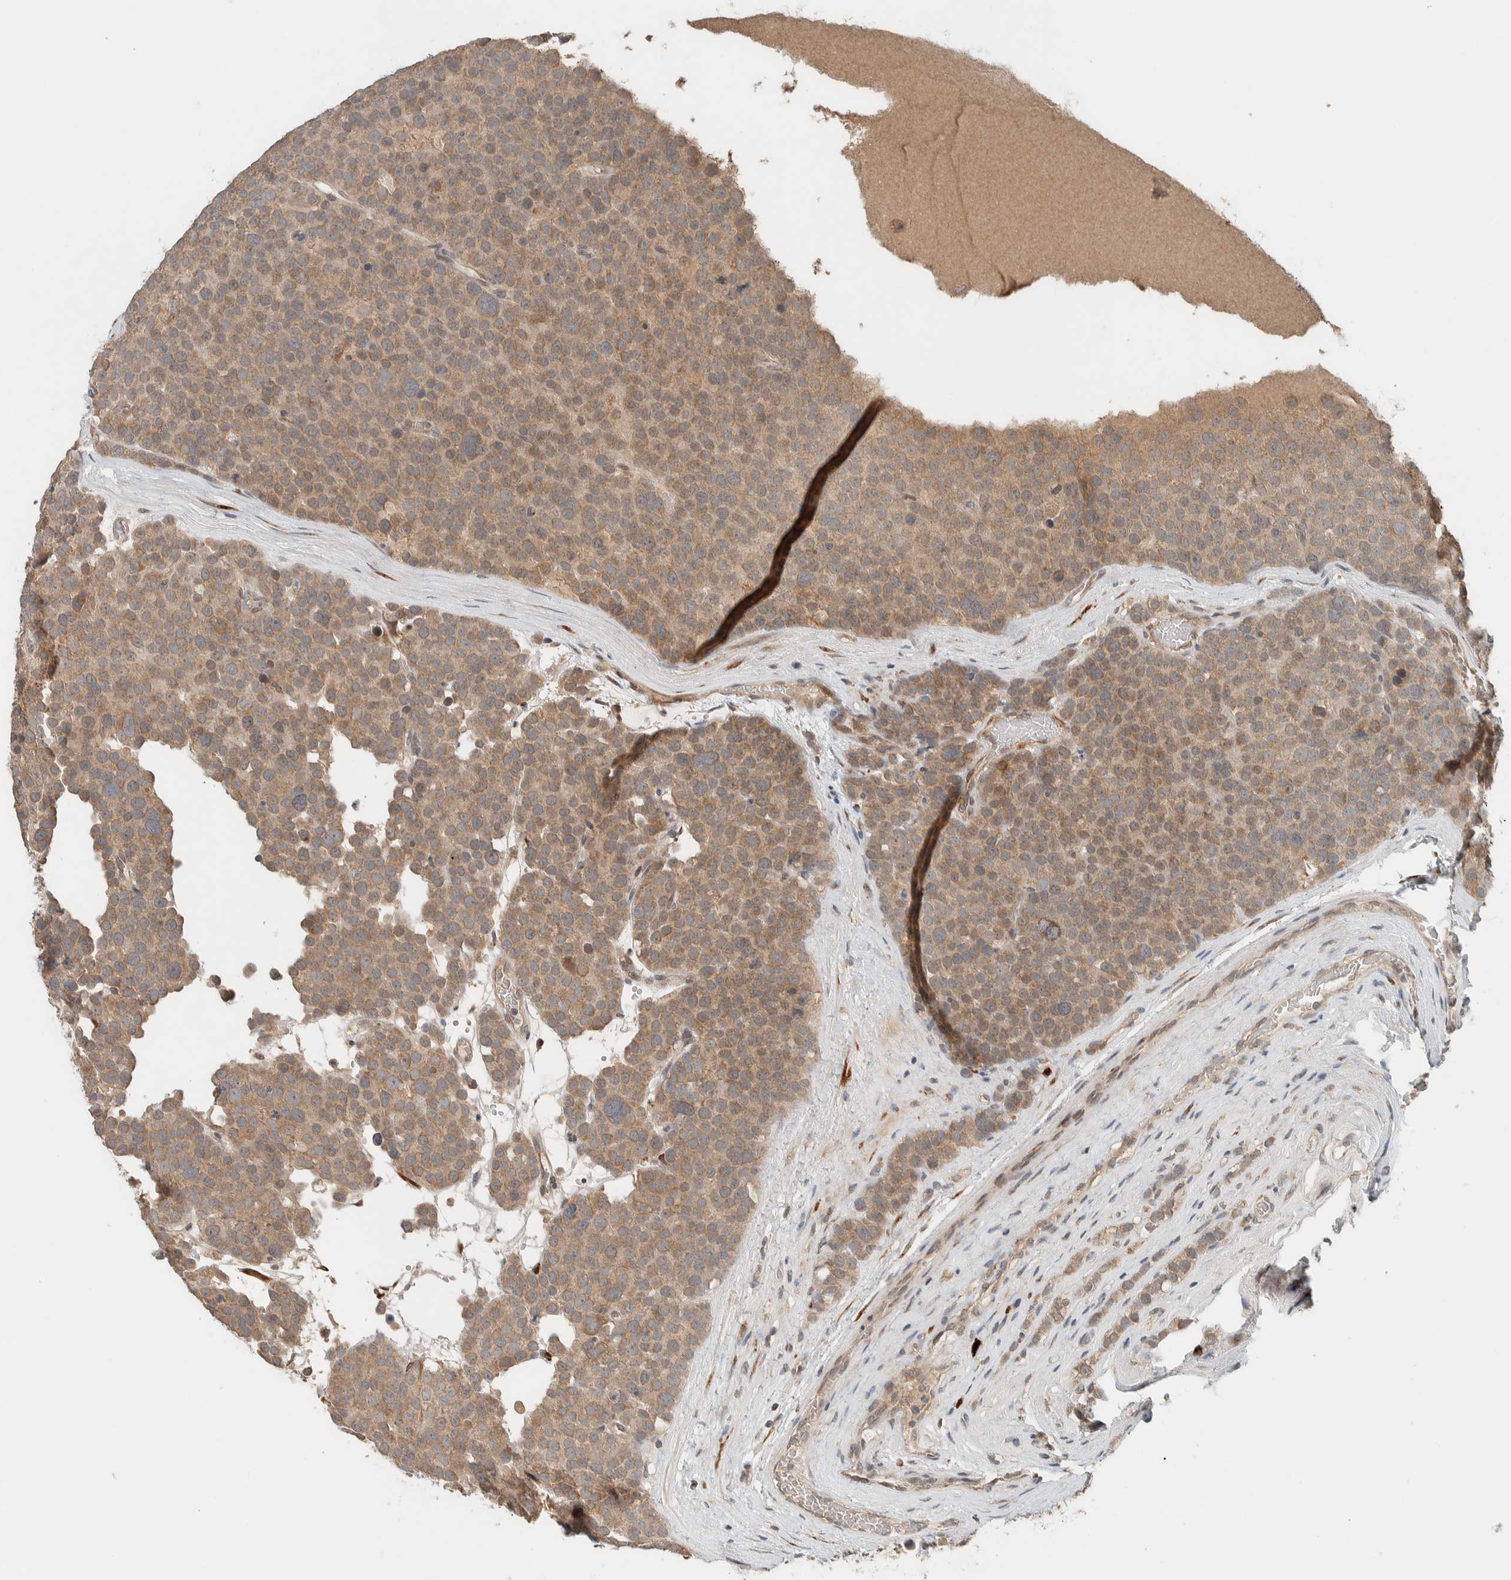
{"staining": {"intensity": "weak", "quantity": ">75%", "location": "cytoplasmic/membranous"}, "tissue": "testis cancer", "cell_type": "Tumor cells", "image_type": "cancer", "snomed": [{"axis": "morphology", "description": "Seminoma, NOS"}, {"axis": "topography", "description": "Testis"}], "caption": "Approximately >75% of tumor cells in human testis seminoma reveal weak cytoplasmic/membranous protein expression as visualized by brown immunohistochemical staining.", "gene": "CTBP2", "patient": {"sex": "male", "age": 71}}